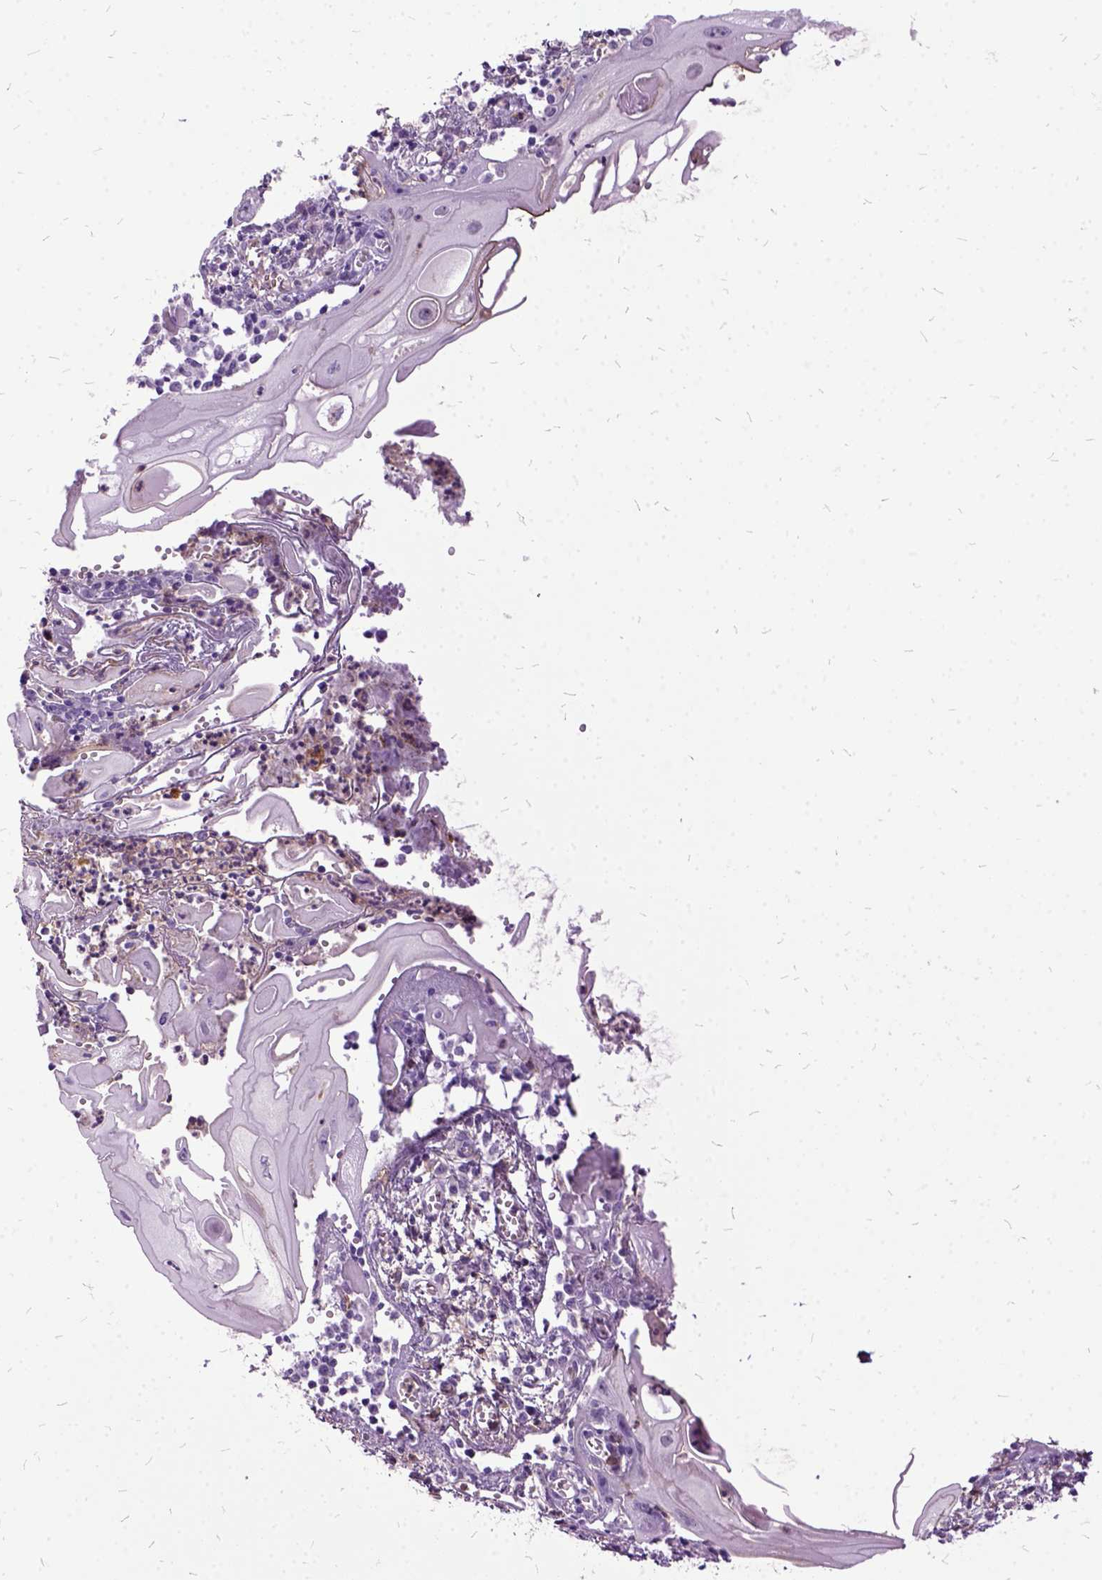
{"staining": {"intensity": "negative", "quantity": "none", "location": "none"}, "tissue": "cervical cancer", "cell_type": "Tumor cells", "image_type": "cancer", "snomed": [{"axis": "morphology", "description": "Squamous cell carcinoma, NOS"}, {"axis": "topography", "description": "Cervix"}], "caption": "DAB immunohistochemical staining of human cervical cancer reveals no significant positivity in tumor cells.", "gene": "MME", "patient": {"sex": "female", "age": 30}}